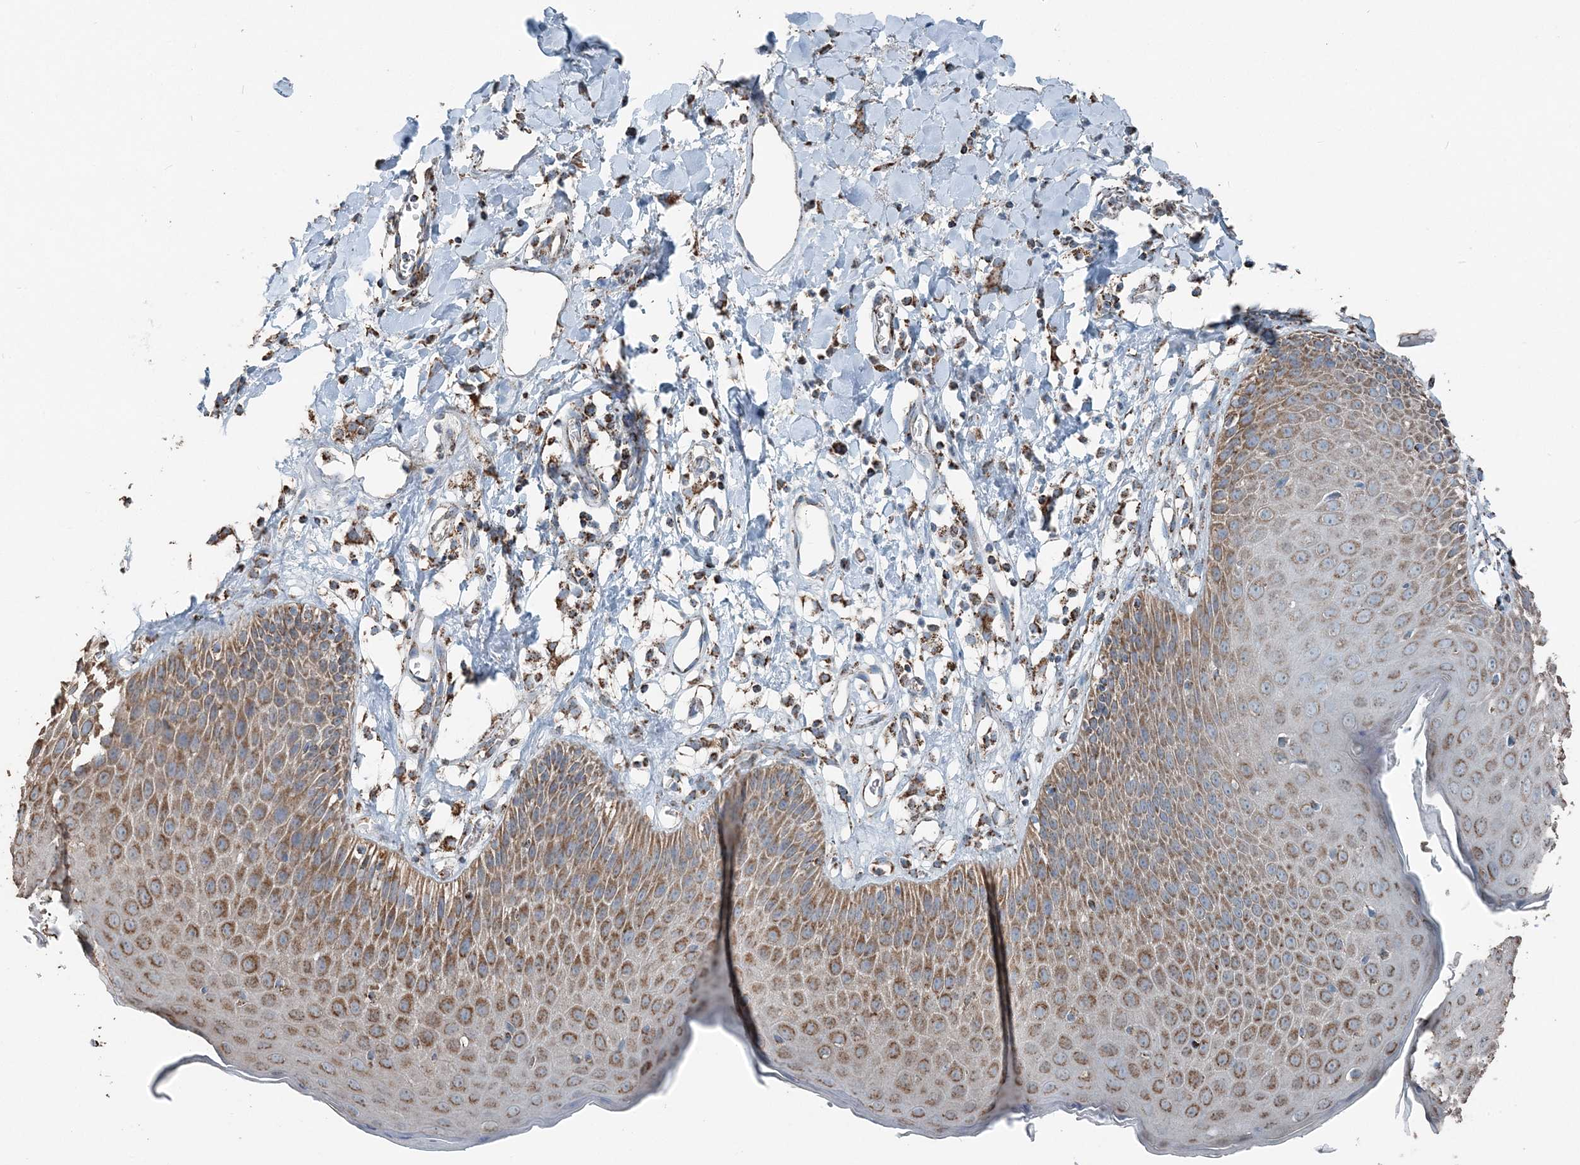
{"staining": {"intensity": "moderate", "quantity": ">75%", "location": "cytoplasmic/membranous"}, "tissue": "skin", "cell_type": "Epidermal cells", "image_type": "normal", "snomed": [{"axis": "morphology", "description": "Normal tissue, NOS"}, {"axis": "topography", "description": "Vulva"}], "caption": "About >75% of epidermal cells in normal human skin show moderate cytoplasmic/membranous protein staining as visualized by brown immunohistochemical staining.", "gene": "SUCLG1", "patient": {"sex": "female", "age": 68}}